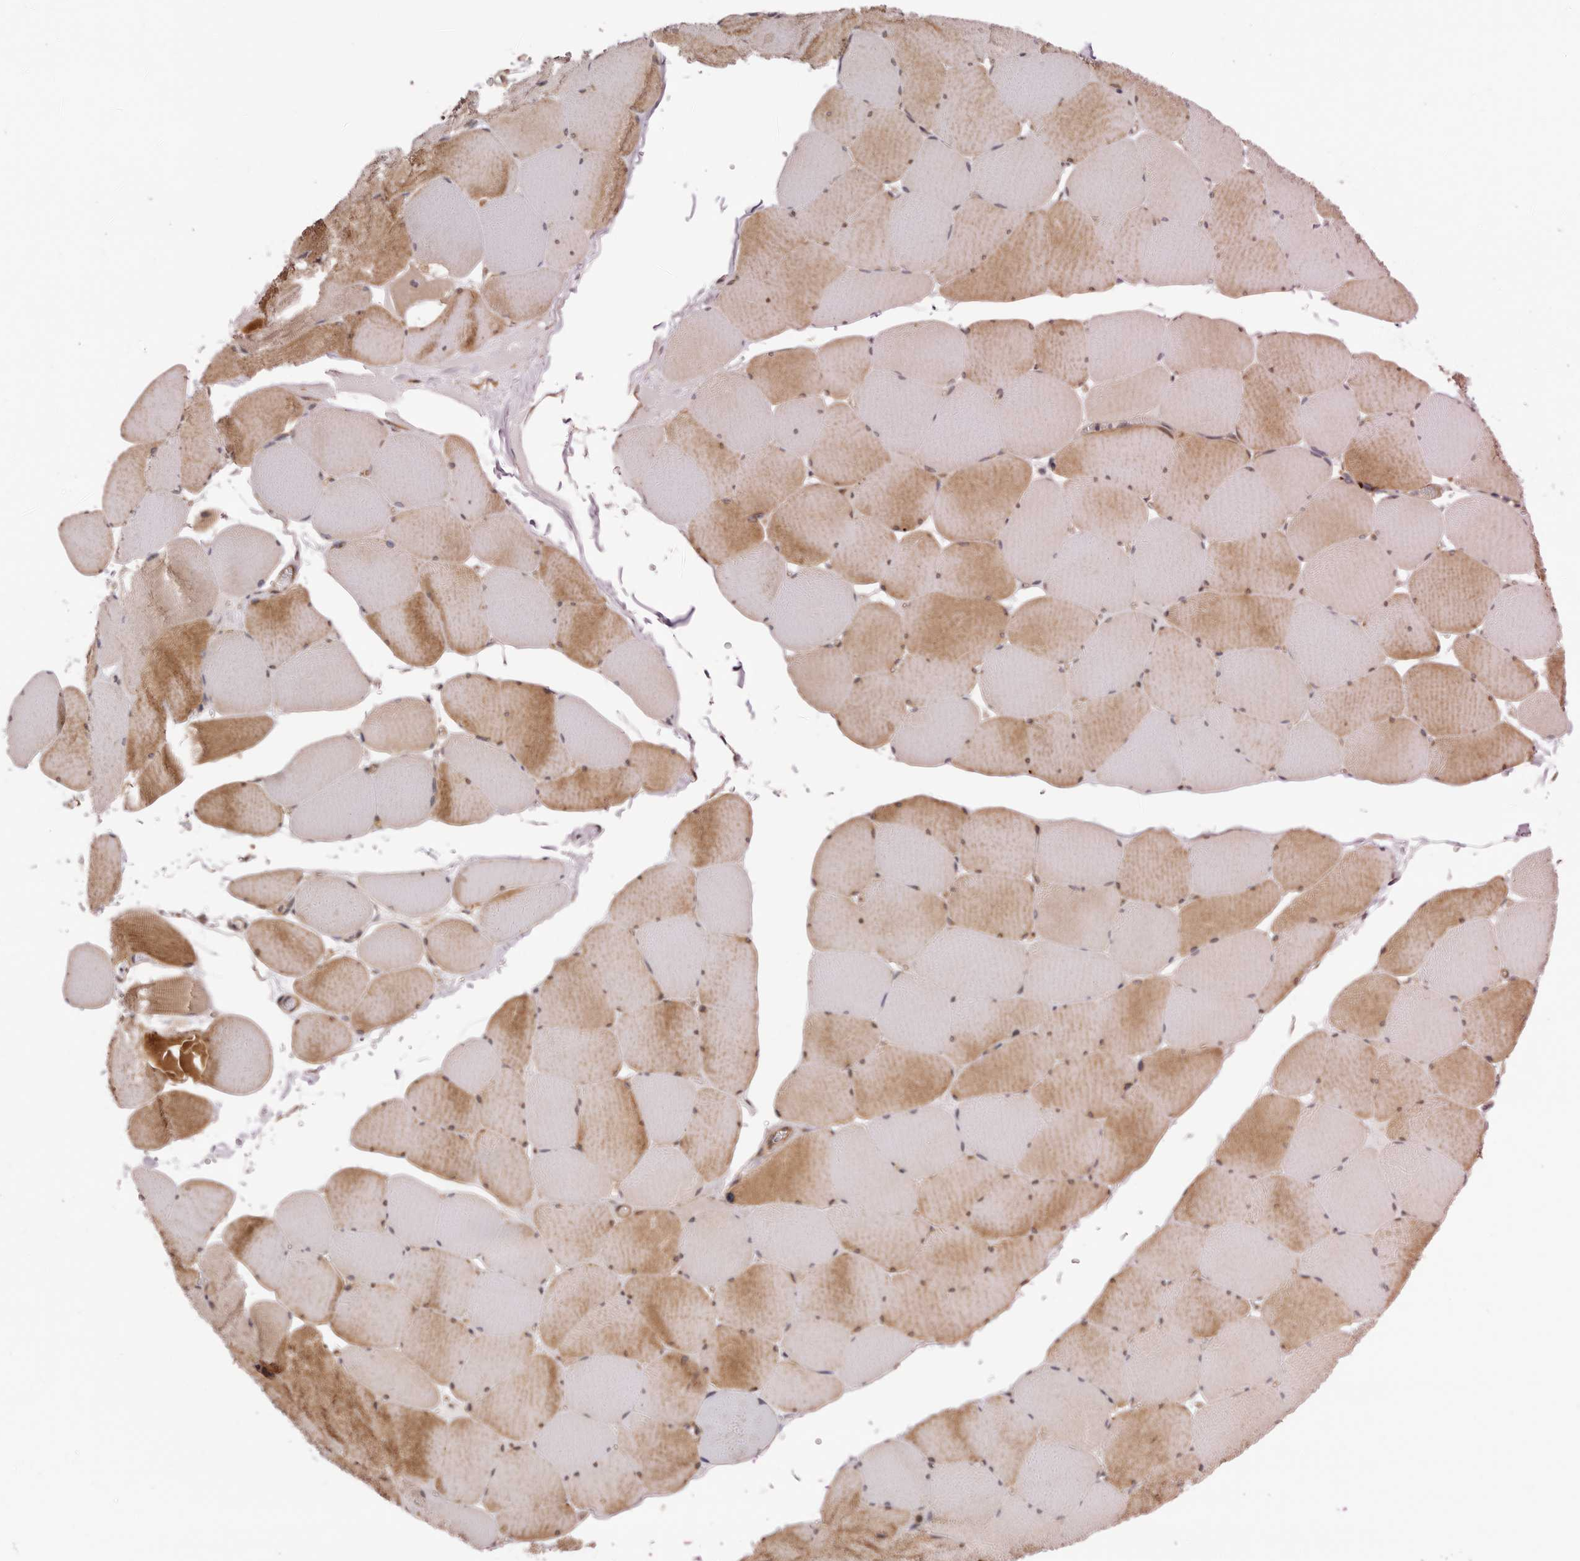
{"staining": {"intensity": "moderate", "quantity": "25%-75%", "location": "cytoplasmic/membranous,nuclear"}, "tissue": "skeletal muscle", "cell_type": "Myocytes", "image_type": "normal", "snomed": [{"axis": "morphology", "description": "Normal tissue, NOS"}, {"axis": "topography", "description": "Skeletal muscle"}, {"axis": "topography", "description": "Head-Neck"}], "caption": "Skeletal muscle stained for a protein (brown) exhibits moderate cytoplasmic/membranous,nuclear positive staining in about 25%-75% of myocytes.", "gene": "PANK4", "patient": {"sex": "male", "age": 66}}